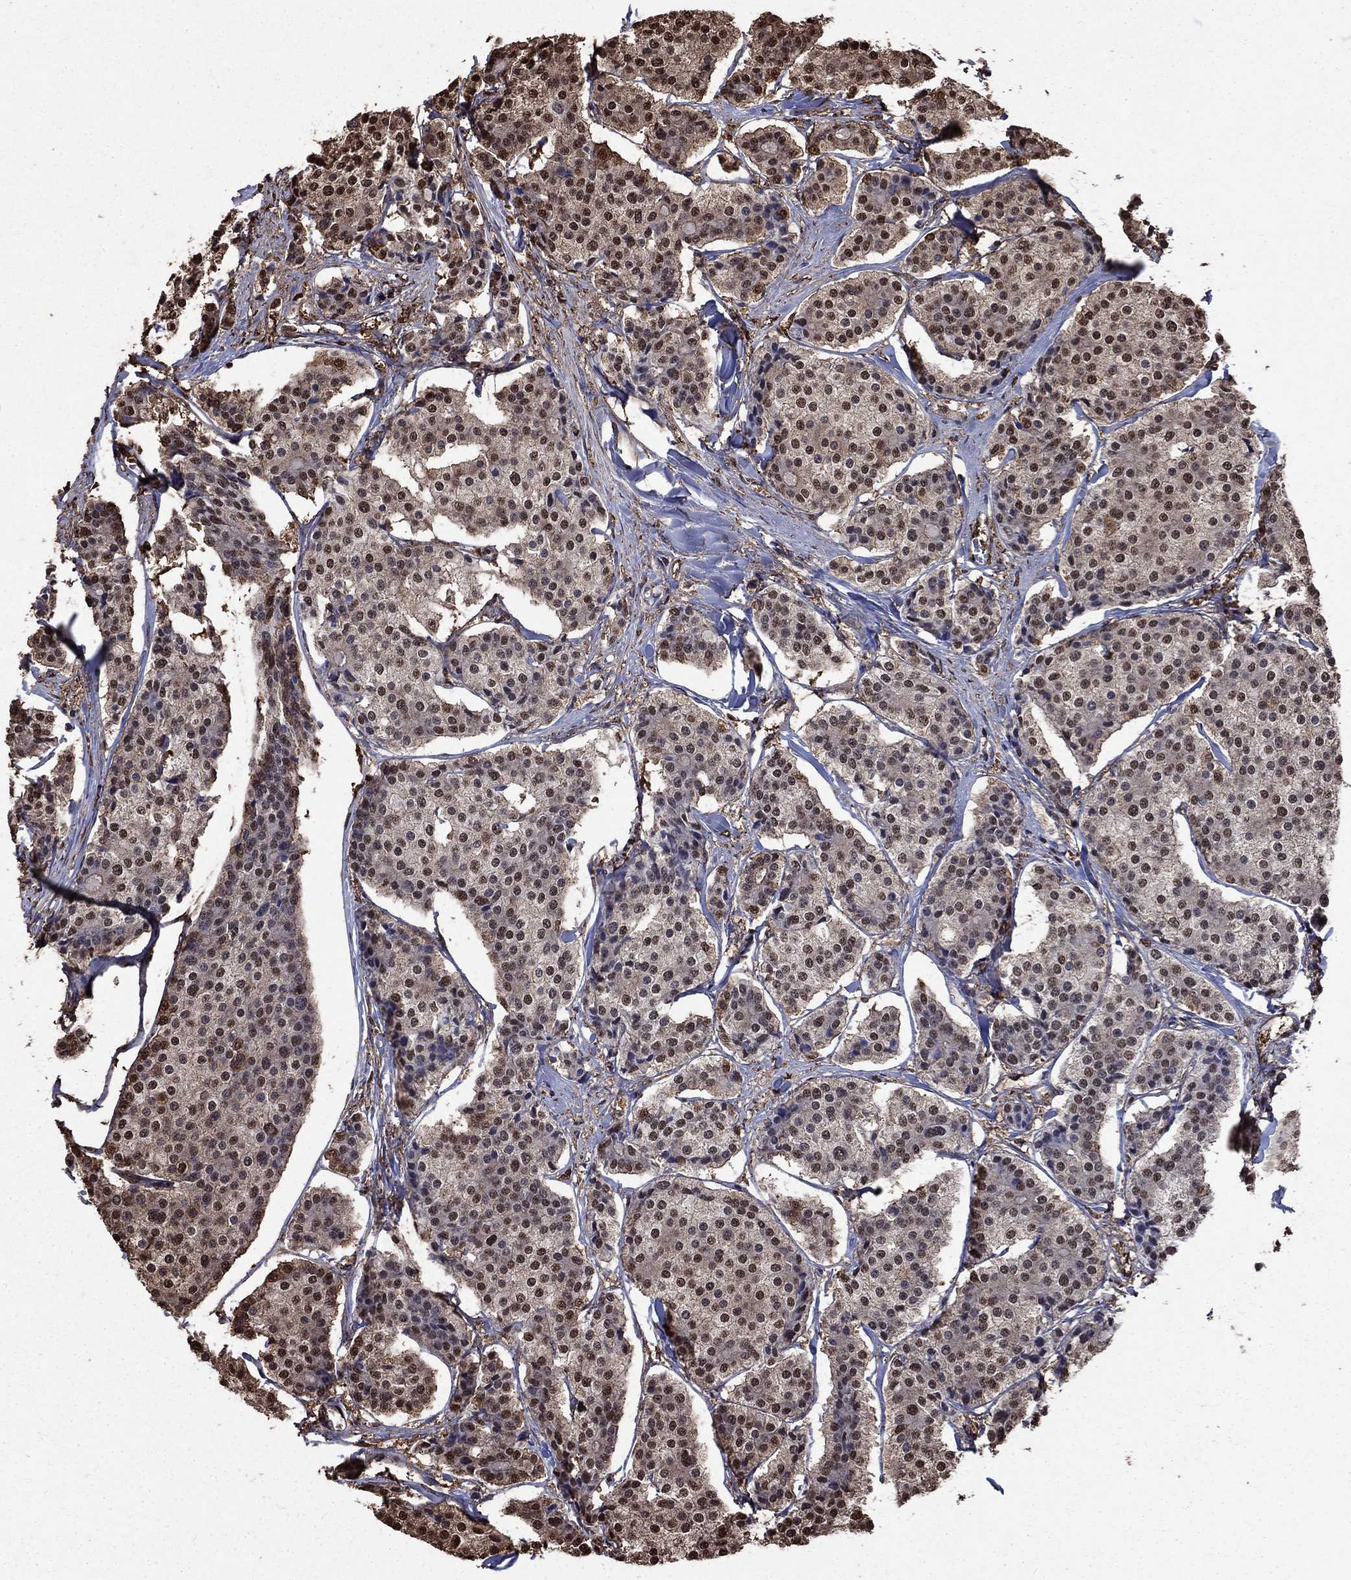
{"staining": {"intensity": "weak", "quantity": ">75%", "location": "nuclear"}, "tissue": "carcinoid", "cell_type": "Tumor cells", "image_type": "cancer", "snomed": [{"axis": "morphology", "description": "Carcinoid, malignant, NOS"}, {"axis": "topography", "description": "Small intestine"}], "caption": "This photomicrograph demonstrates immunohistochemistry staining of malignant carcinoid, with low weak nuclear staining in approximately >75% of tumor cells.", "gene": "GAPDH", "patient": {"sex": "female", "age": 65}}